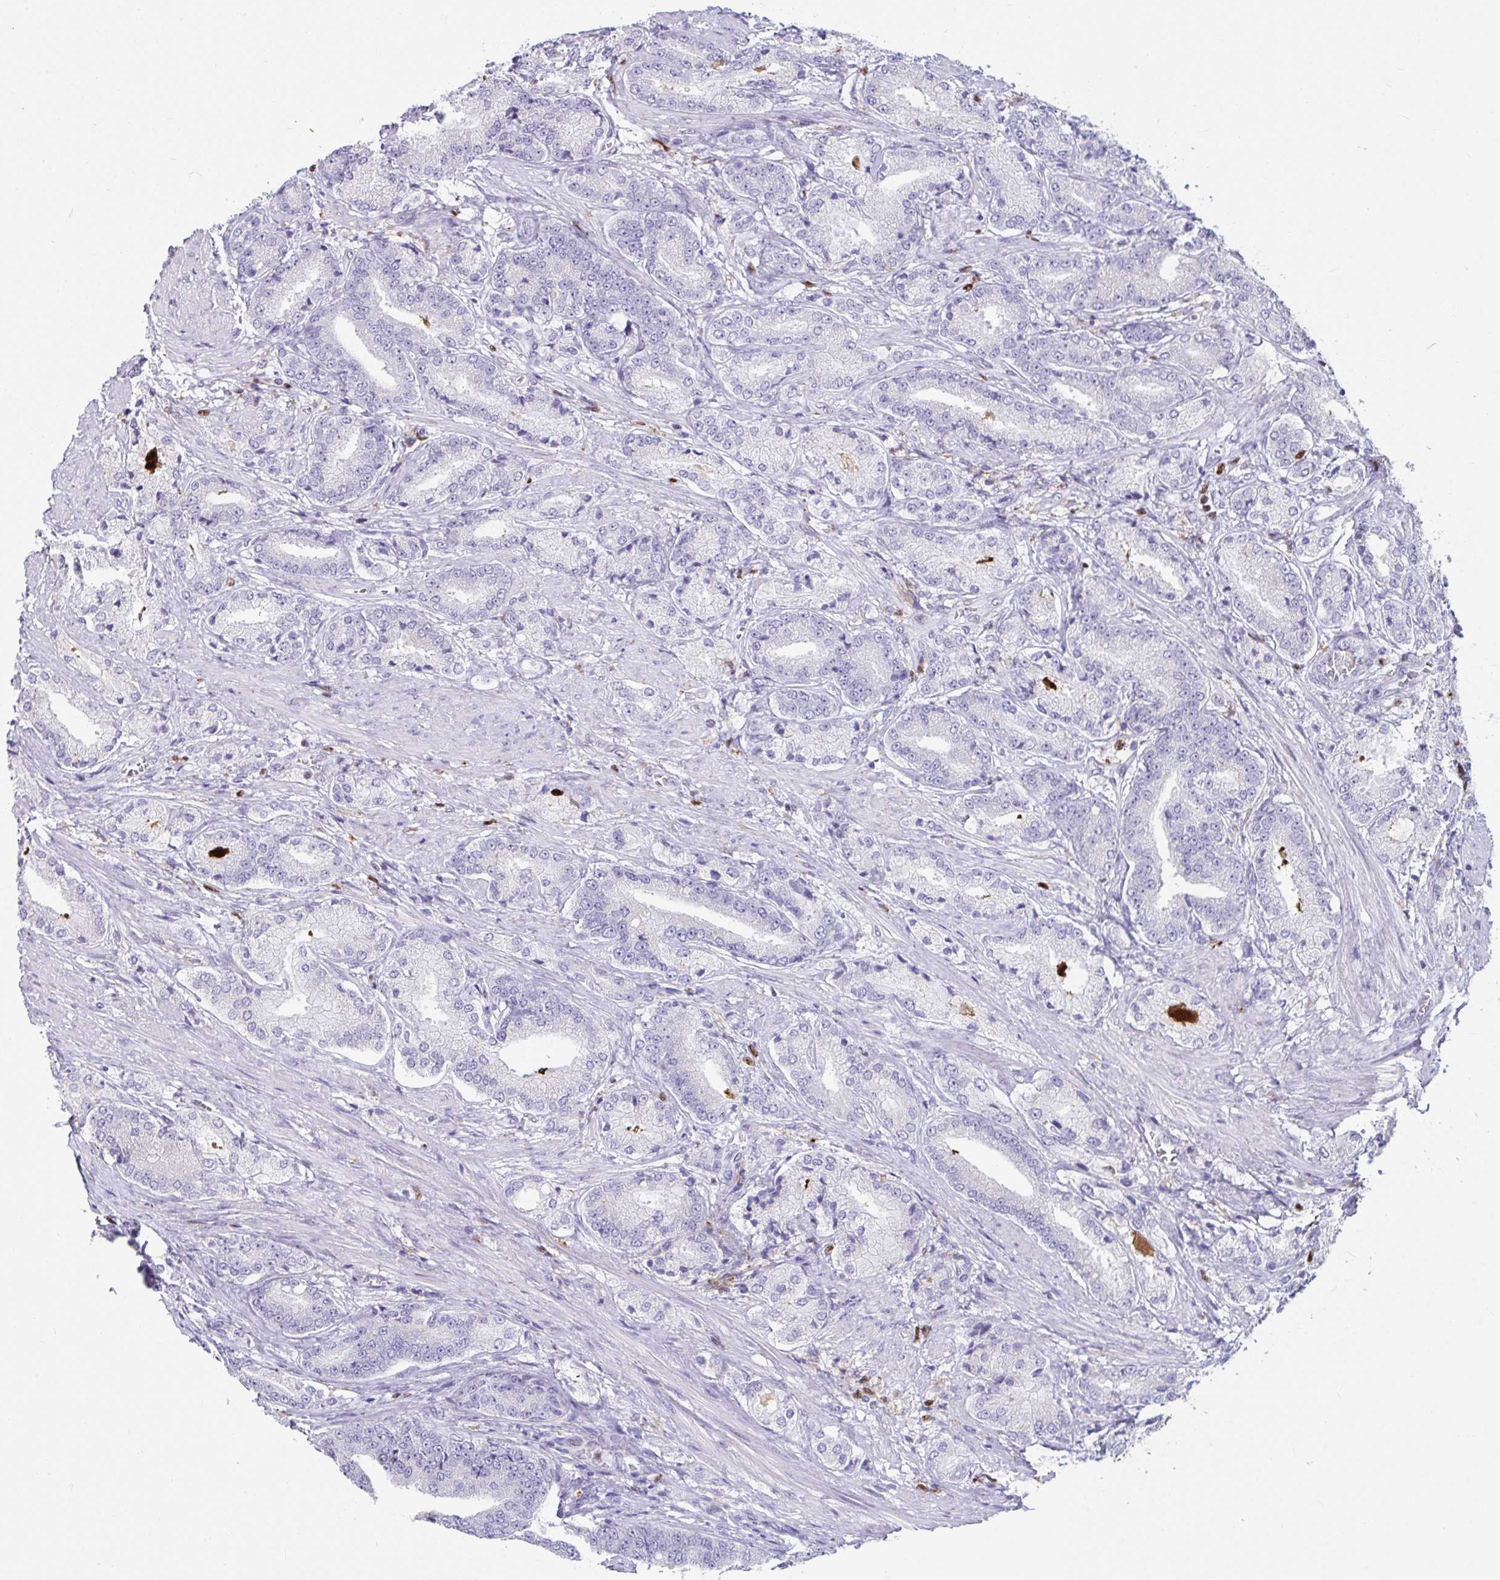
{"staining": {"intensity": "negative", "quantity": "none", "location": "none"}, "tissue": "prostate cancer", "cell_type": "Tumor cells", "image_type": "cancer", "snomed": [{"axis": "morphology", "description": "Adenocarcinoma, High grade"}, {"axis": "topography", "description": "Prostate and seminal vesicle, NOS"}], "caption": "This is a image of IHC staining of prostate cancer, which shows no expression in tumor cells.", "gene": "ZNF586", "patient": {"sex": "male", "age": 61}}